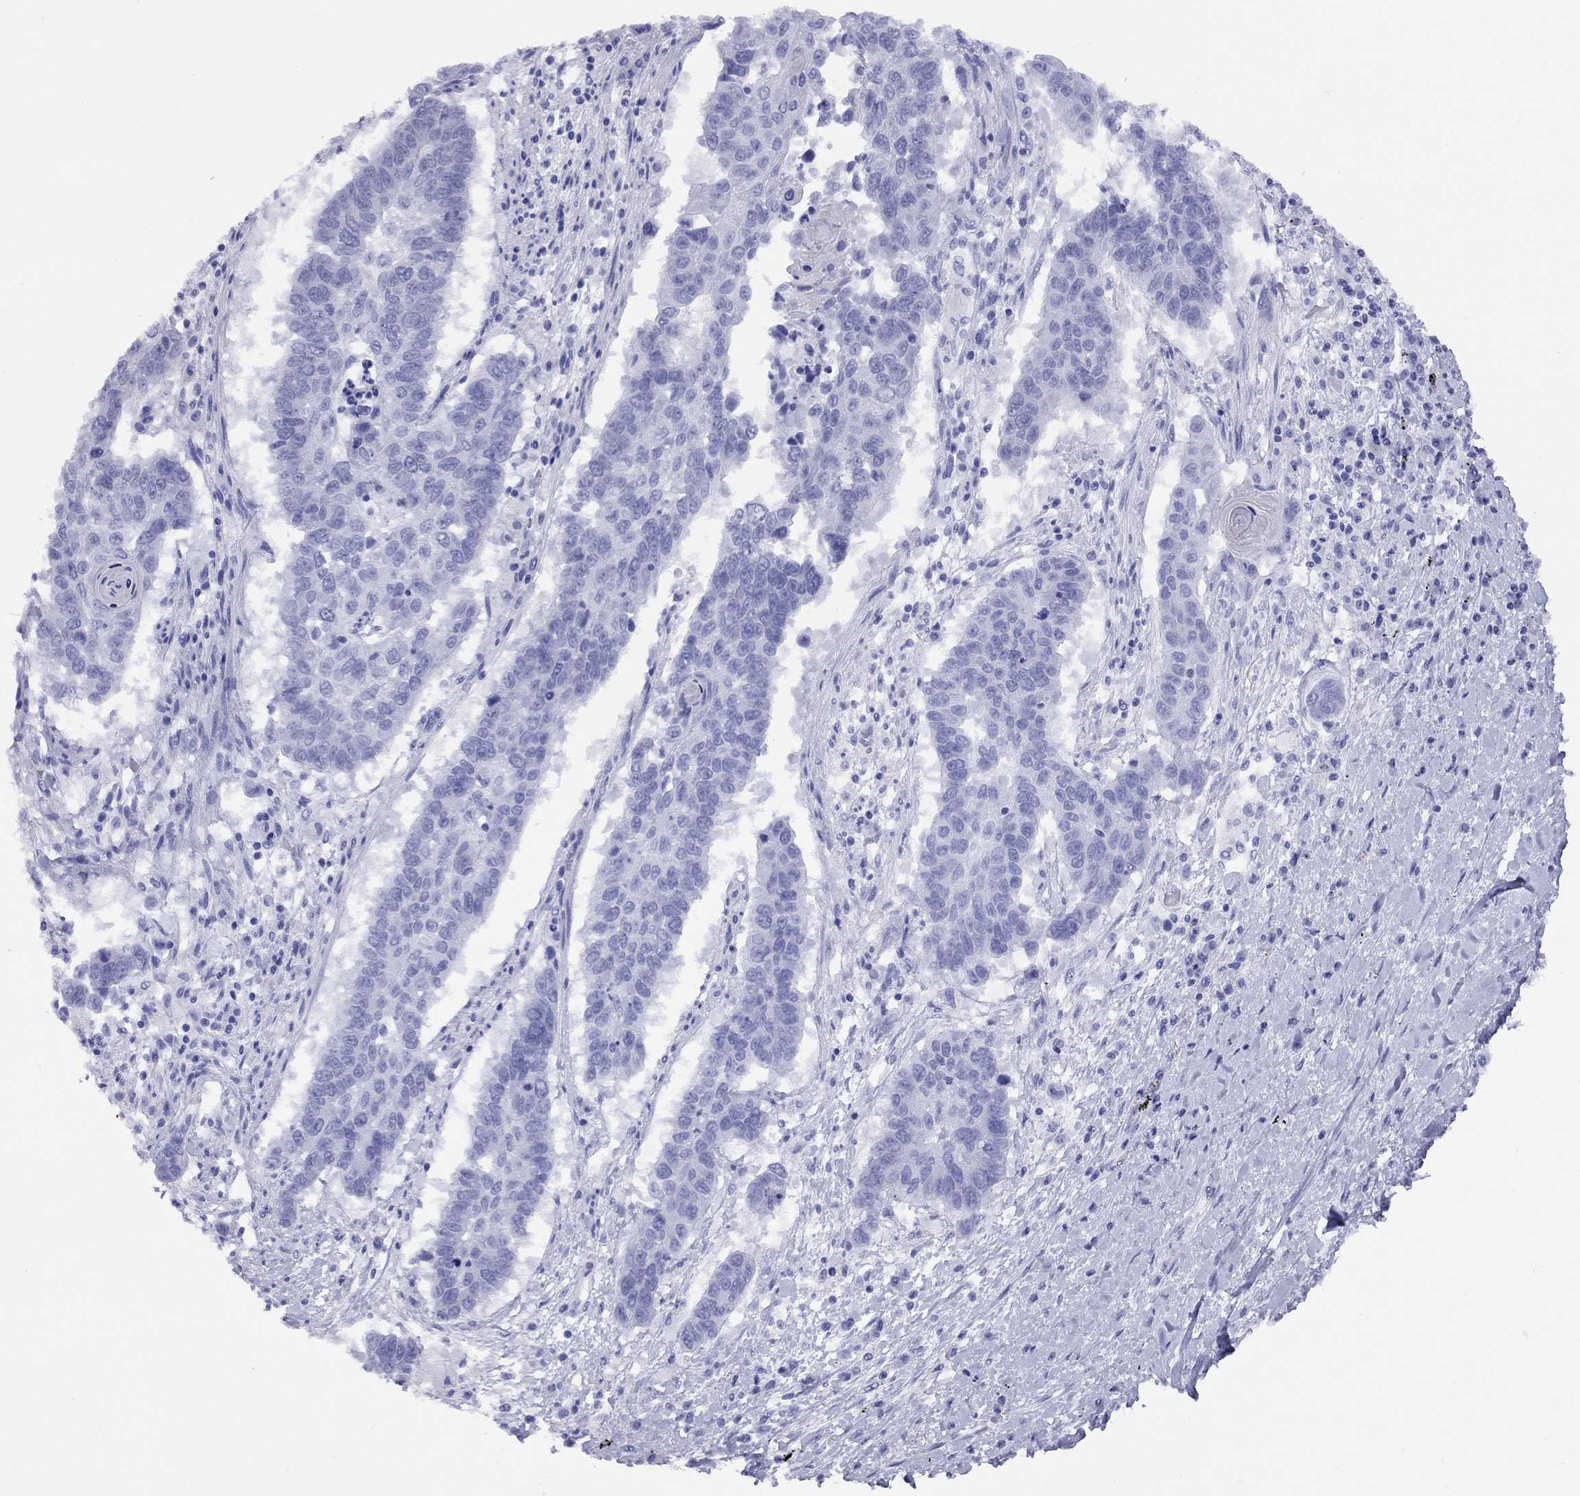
{"staining": {"intensity": "negative", "quantity": "none", "location": "none"}, "tissue": "lung cancer", "cell_type": "Tumor cells", "image_type": "cancer", "snomed": [{"axis": "morphology", "description": "Squamous cell carcinoma, NOS"}, {"axis": "topography", "description": "Lung"}], "caption": "Protein analysis of squamous cell carcinoma (lung) exhibits no significant positivity in tumor cells.", "gene": "GRIA2", "patient": {"sex": "male", "age": 73}}